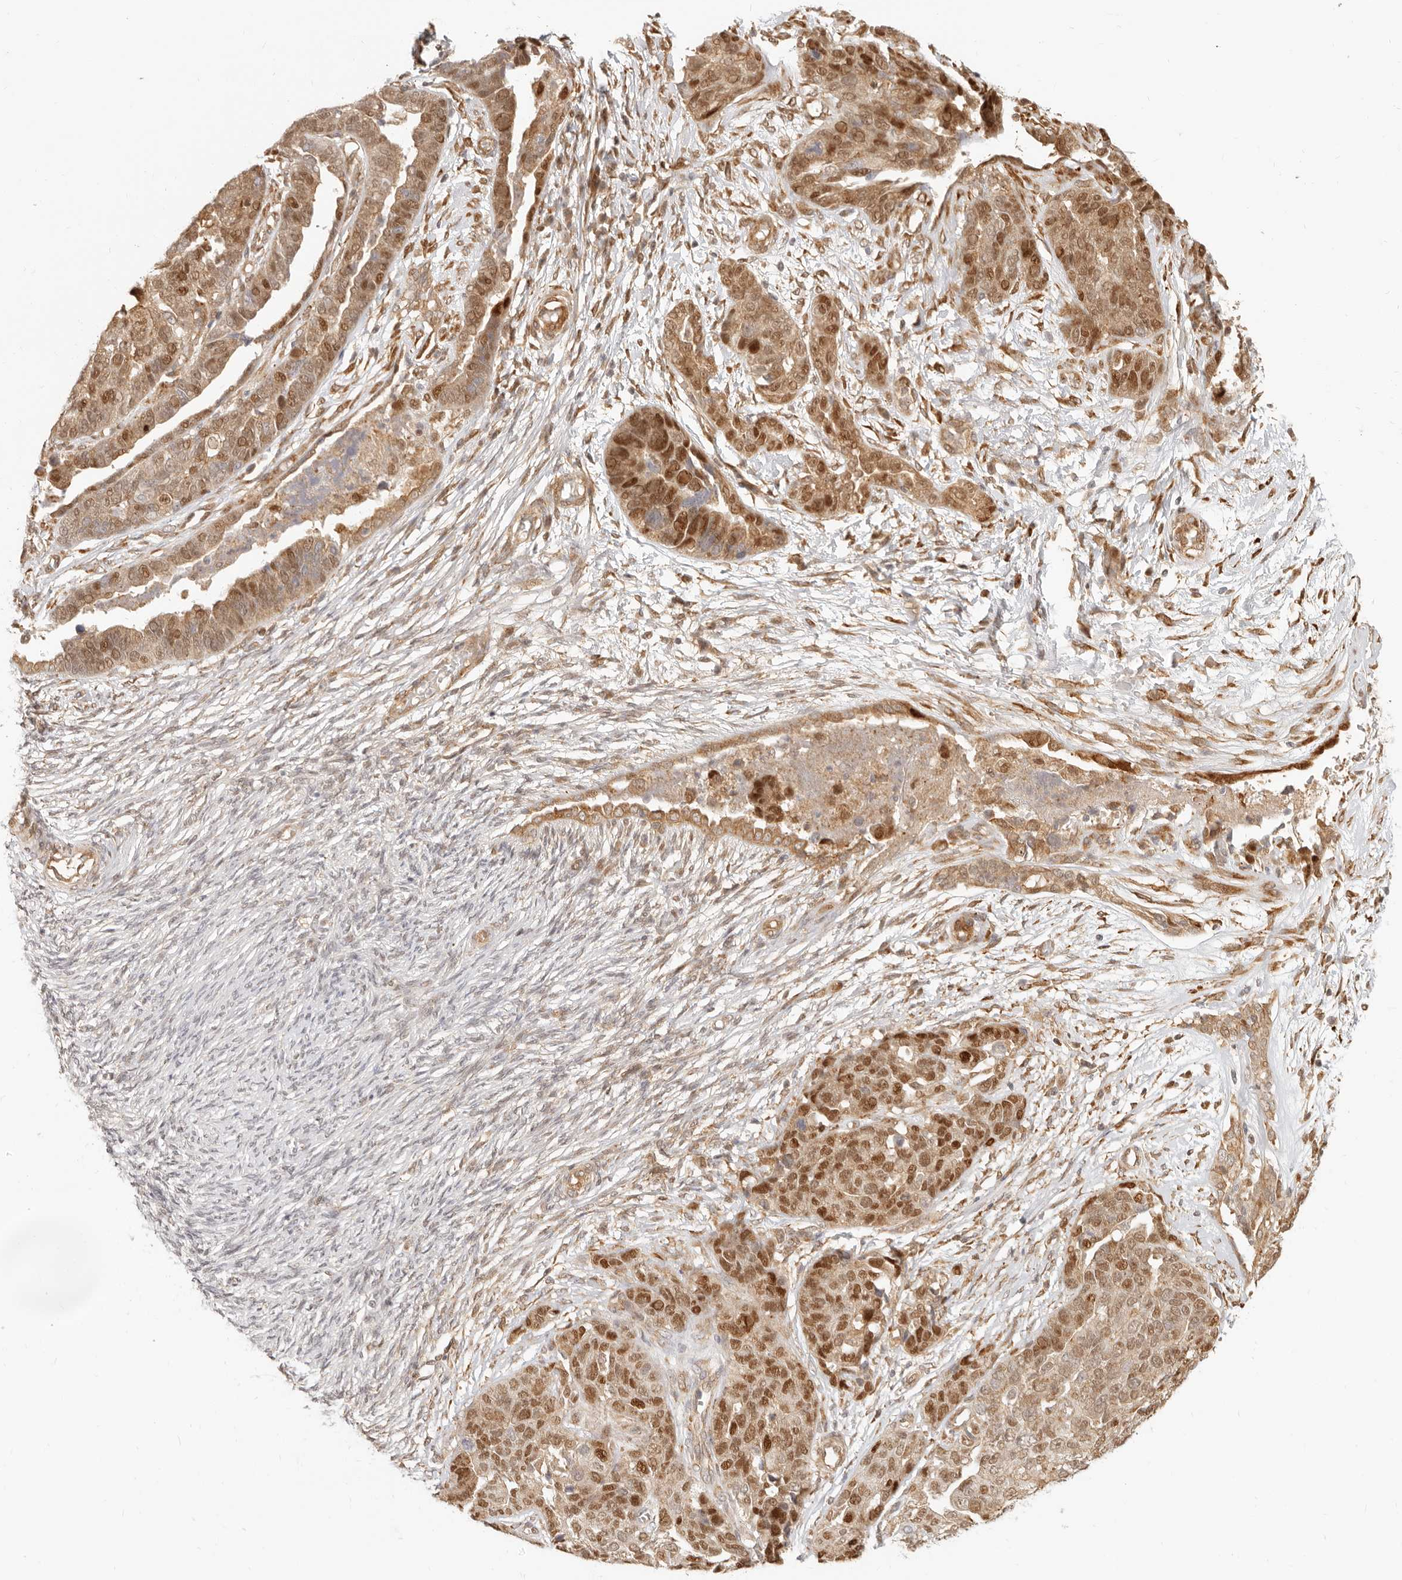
{"staining": {"intensity": "moderate", "quantity": ">75%", "location": "cytoplasmic/membranous,nuclear"}, "tissue": "ovarian cancer", "cell_type": "Tumor cells", "image_type": "cancer", "snomed": [{"axis": "morphology", "description": "Cystadenocarcinoma, serous, NOS"}, {"axis": "topography", "description": "Ovary"}], "caption": "Immunohistochemical staining of ovarian serous cystadenocarcinoma exhibits moderate cytoplasmic/membranous and nuclear protein staining in about >75% of tumor cells.", "gene": "TUFT1", "patient": {"sex": "female", "age": 44}}